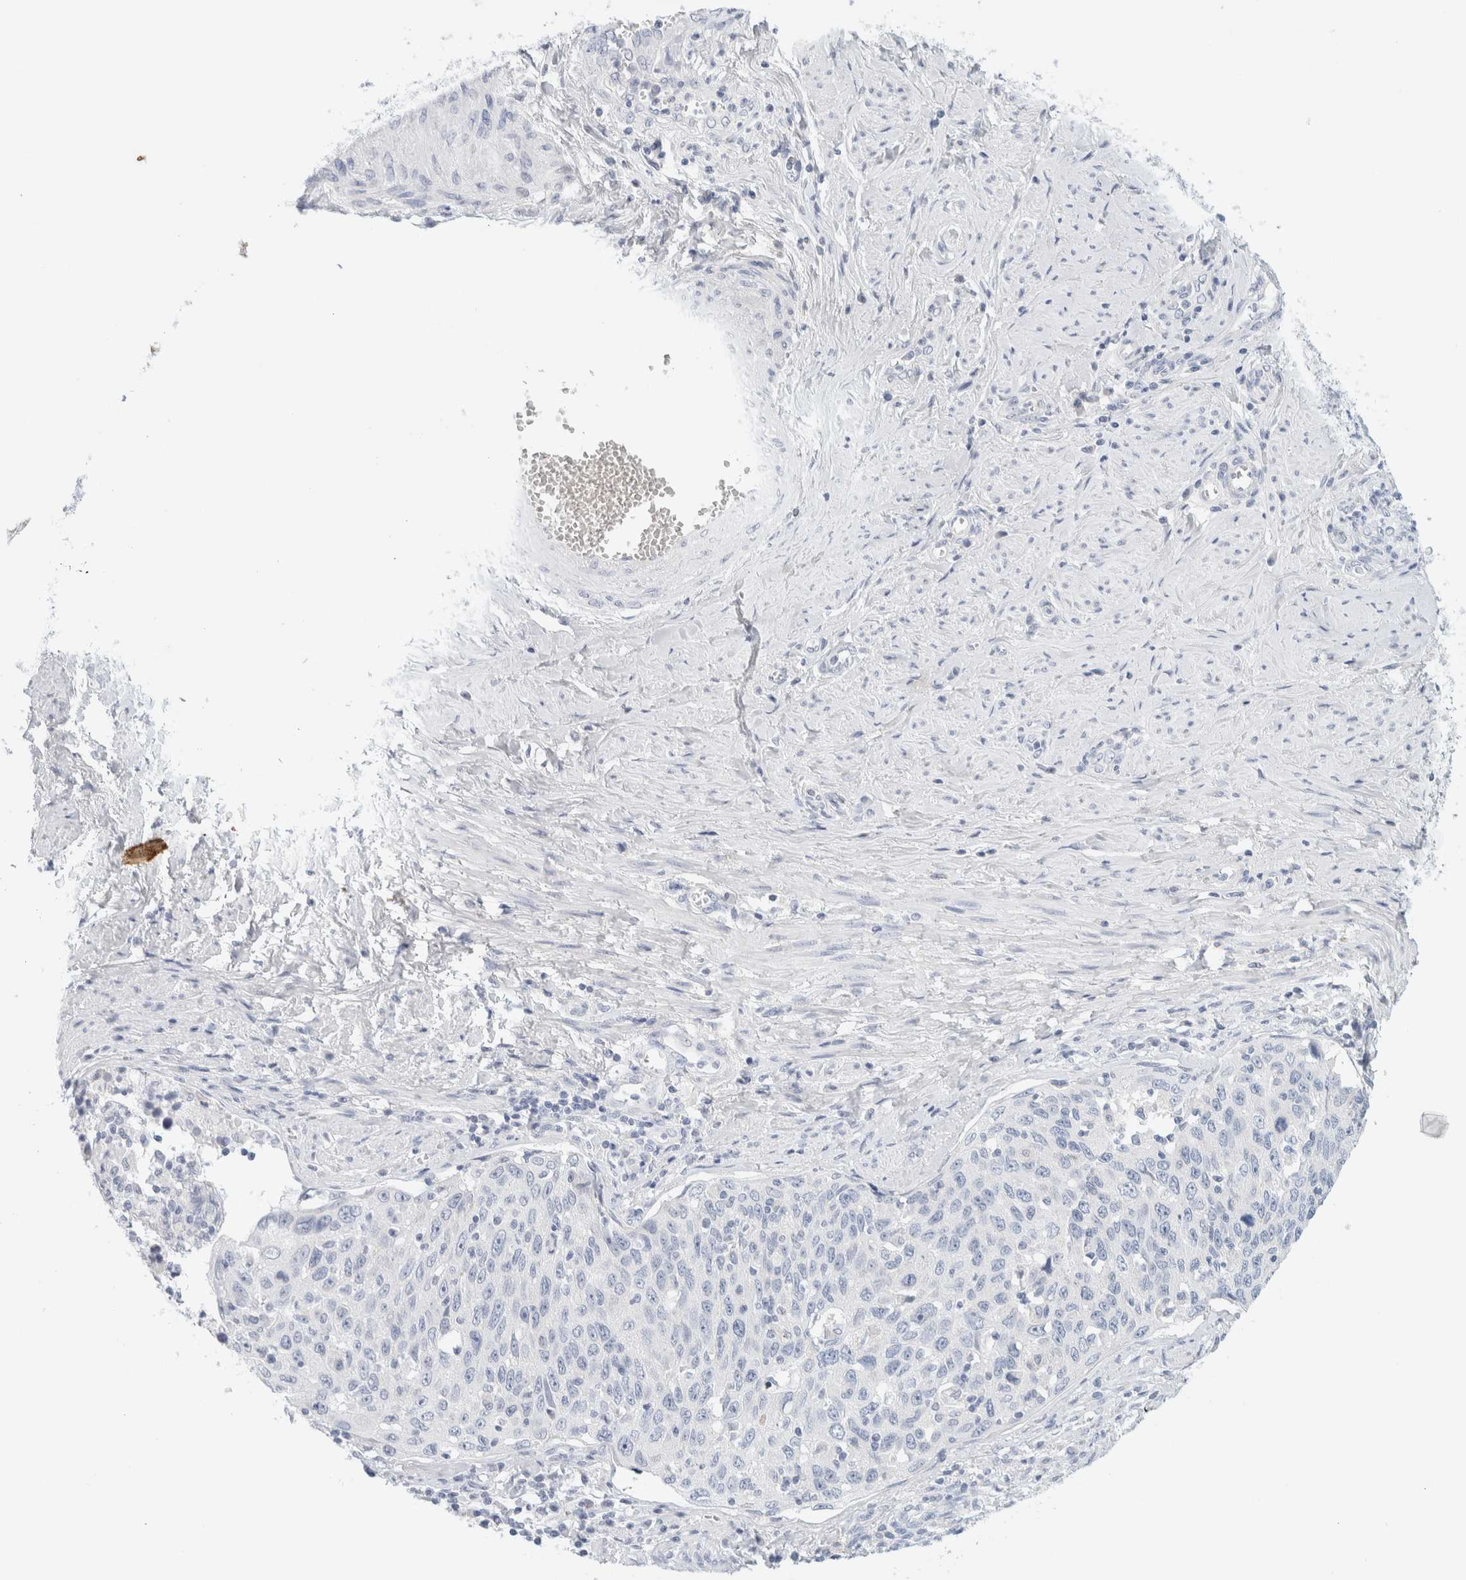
{"staining": {"intensity": "negative", "quantity": "none", "location": "none"}, "tissue": "cervical cancer", "cell_type": "Tumor cells", "image_type": "cancer", "snomed": [{"axis": "morphology", "description": "Squamous cell carcinoma, NOS"}, {"axis": "topography", "description": "Cervix"}], "caption": "DAB immunohistochemical staining of cervical cancer reveals no significant positivity in tumor cells.", "gene": "HEXD", "patient": {"sex": "female", "age": 53}}